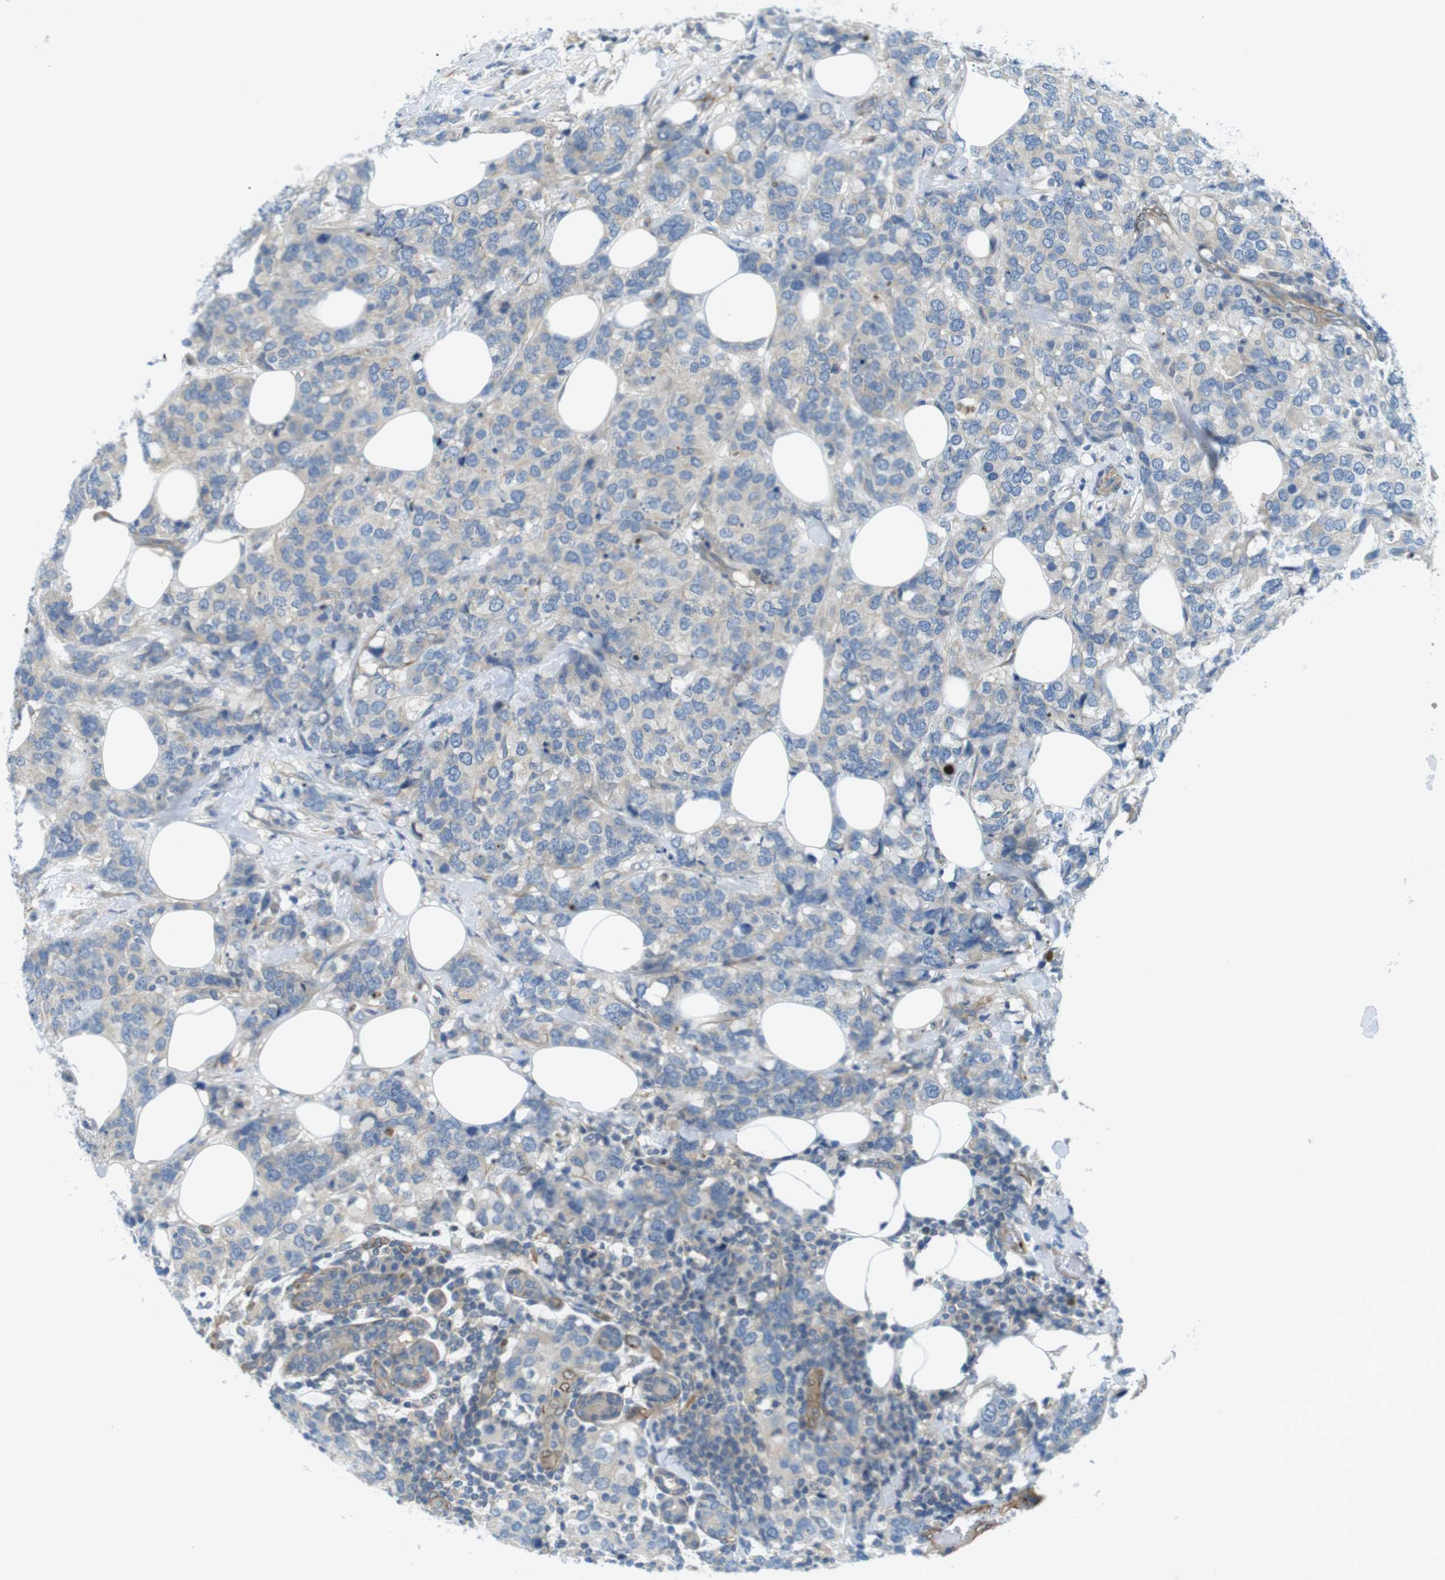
{"staining": {"intensity": "weak", "quantity": "25%-75%", "location": "cytoplasmic/membranous"}, "tissue": "breast cancer", "cell_type": "Tumor cells", "image_type": "cancer", "snomed": [{"axis": "morphology", "description": "Lobular carcinoma"}, {"axis": "topography", "description": "Breast"}], "caption": "This micrograph demonstrates immunohistochemistry staining of breast cancer, with low weak cytoplasmic/membranous staining in about 25%-75% of tumor cells.", "gene": "TSC1", "patient": {"sex": "female", "age": 59}}